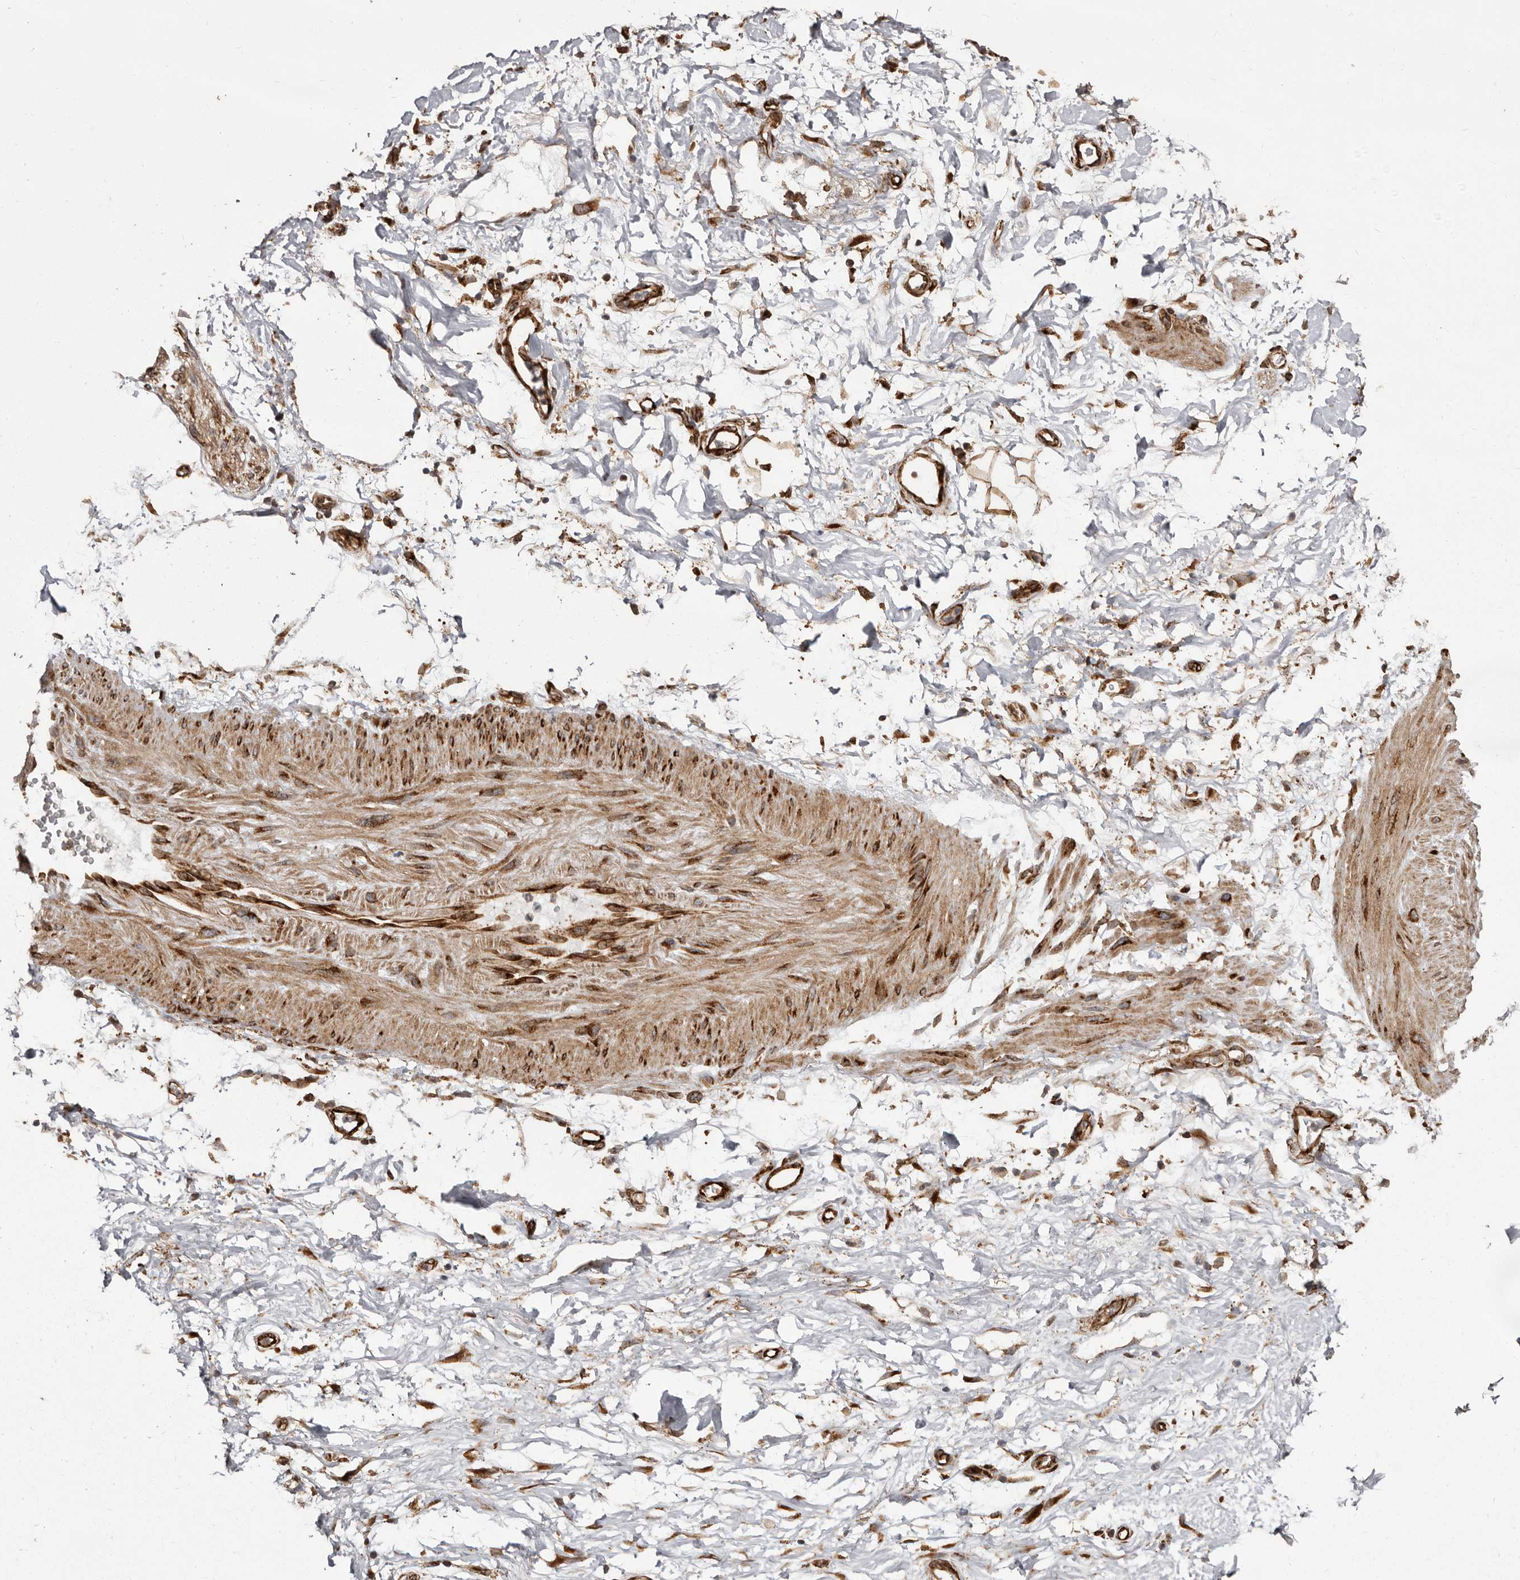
{"staining": {"intensity": "moderate", "quantity": ">75%", "location": "cytoplasmic/membranous"}, "tissue": "adipose tissue", "cell_type": "Adipocytes", "image_type": "normal", "snomed": [{"axis": "morphology", "description": "Normal tissue, NOS"}, {"axis": "morphology", "description": "Adenocarcinoma, NOS"}, {"axis": "topography", "description": "Pancreas"}, {"axis": "topography", "description": "Peripheral nerve tissue"}], "caption": "The image demonstrates immunohistochemical staining of benign adipose tissue. There is moderate cytoplasmic/membranous positivity is identified in approximately >75% of adipocytes.", "gene": "FLAD1", "patient": {"sex": "male", "age": 59}}